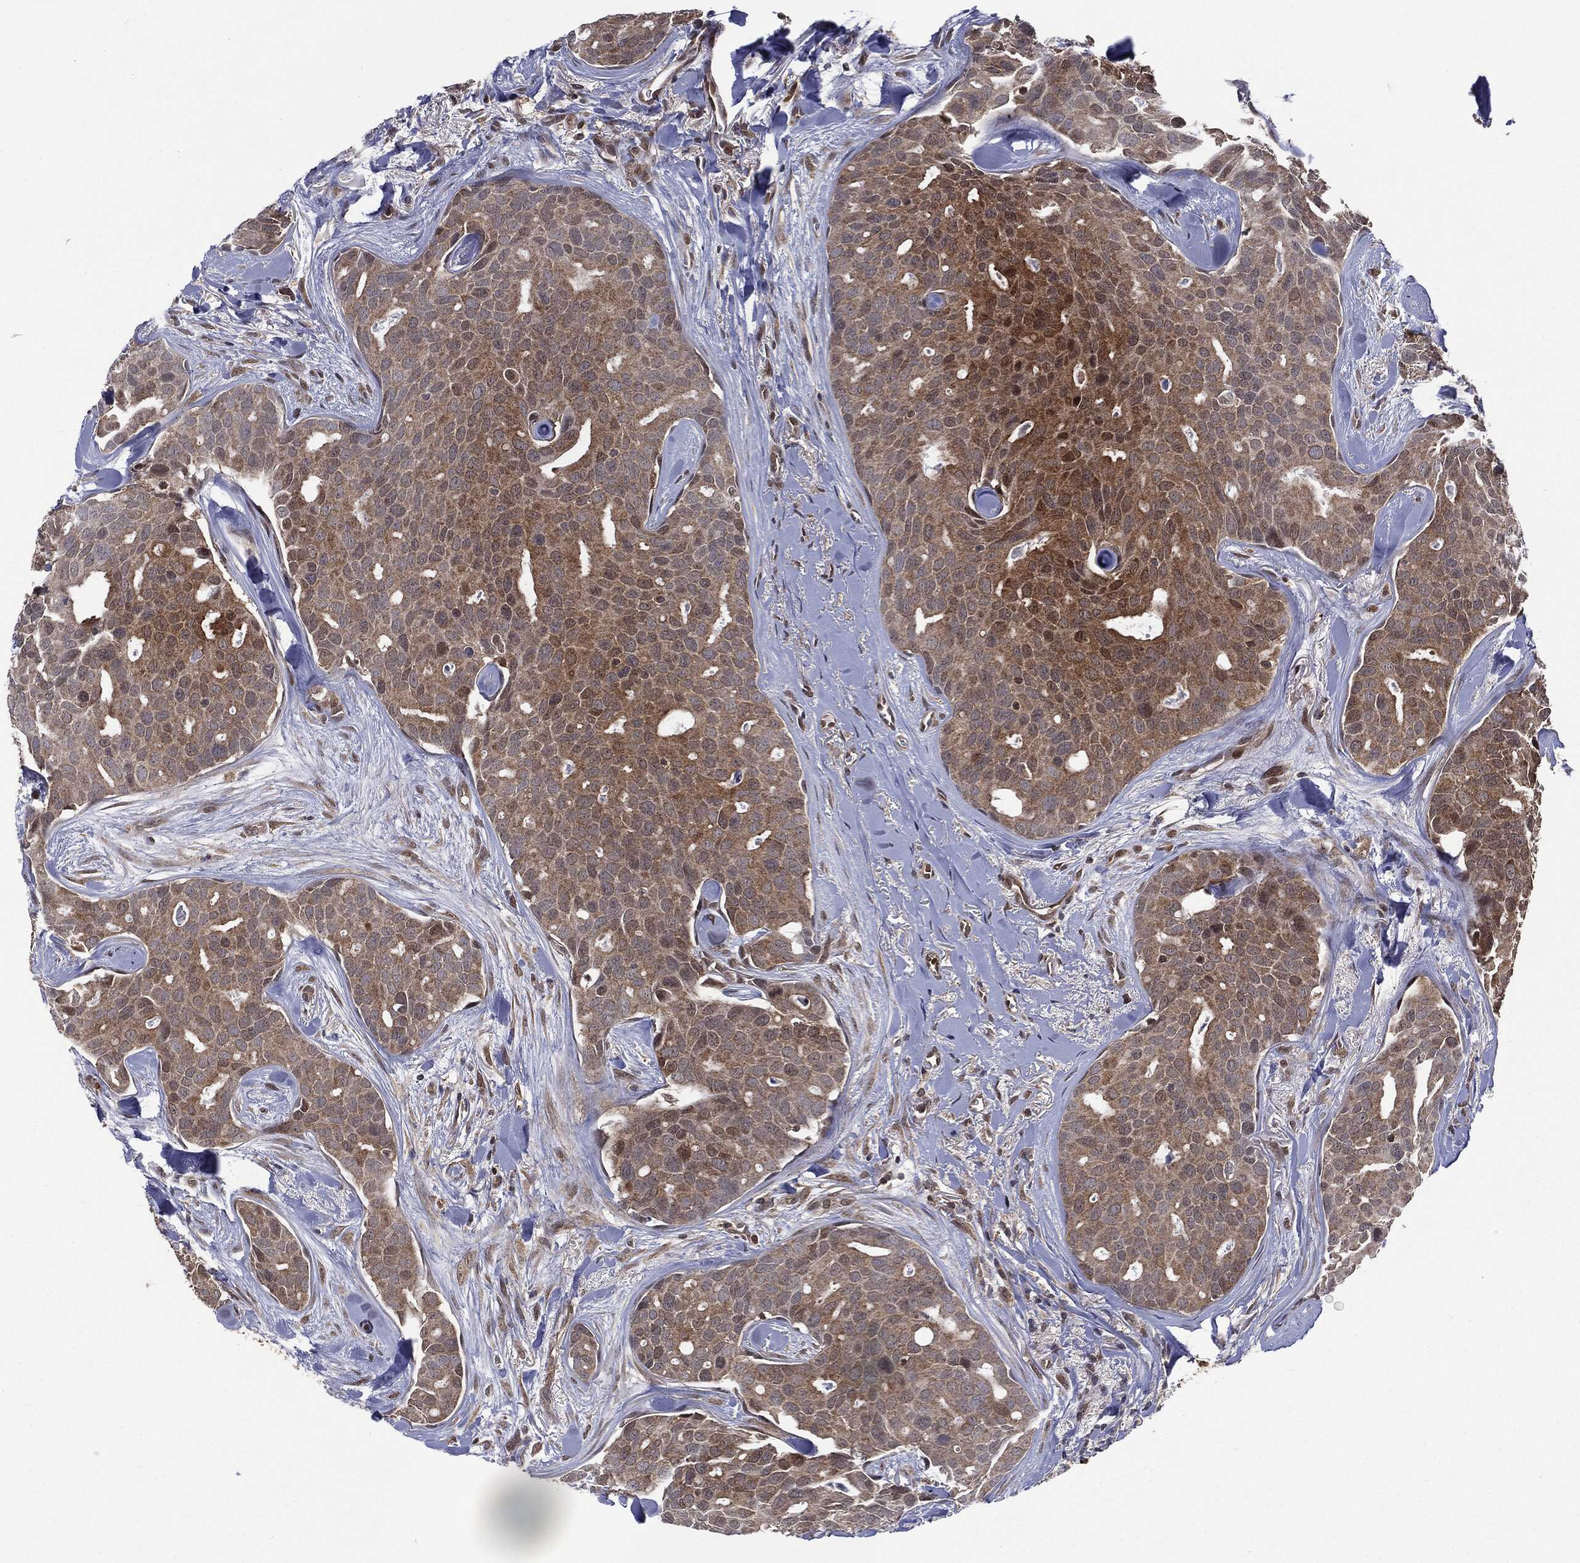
{"staining": {"intensity": "moderate", "quantity": "25%-75%", "location": "cytoplasmic/membranous"}, "tissue": "breast cancer", "cell_type": "Tumor cells", "image_type": "cancer", "snomed": [{"axis": "morphology", "description": "Duct carcinoma"}, {"axis": "topography", "description": "Breast"}], "caption": "Human breast cancer stained with a brown dye displays moderate cytoplasmic/membranous positive staining in approximately 25%-75% of tumor cells.", "gene": "GPI", "patient": {"sex": "female", "age": 54}}